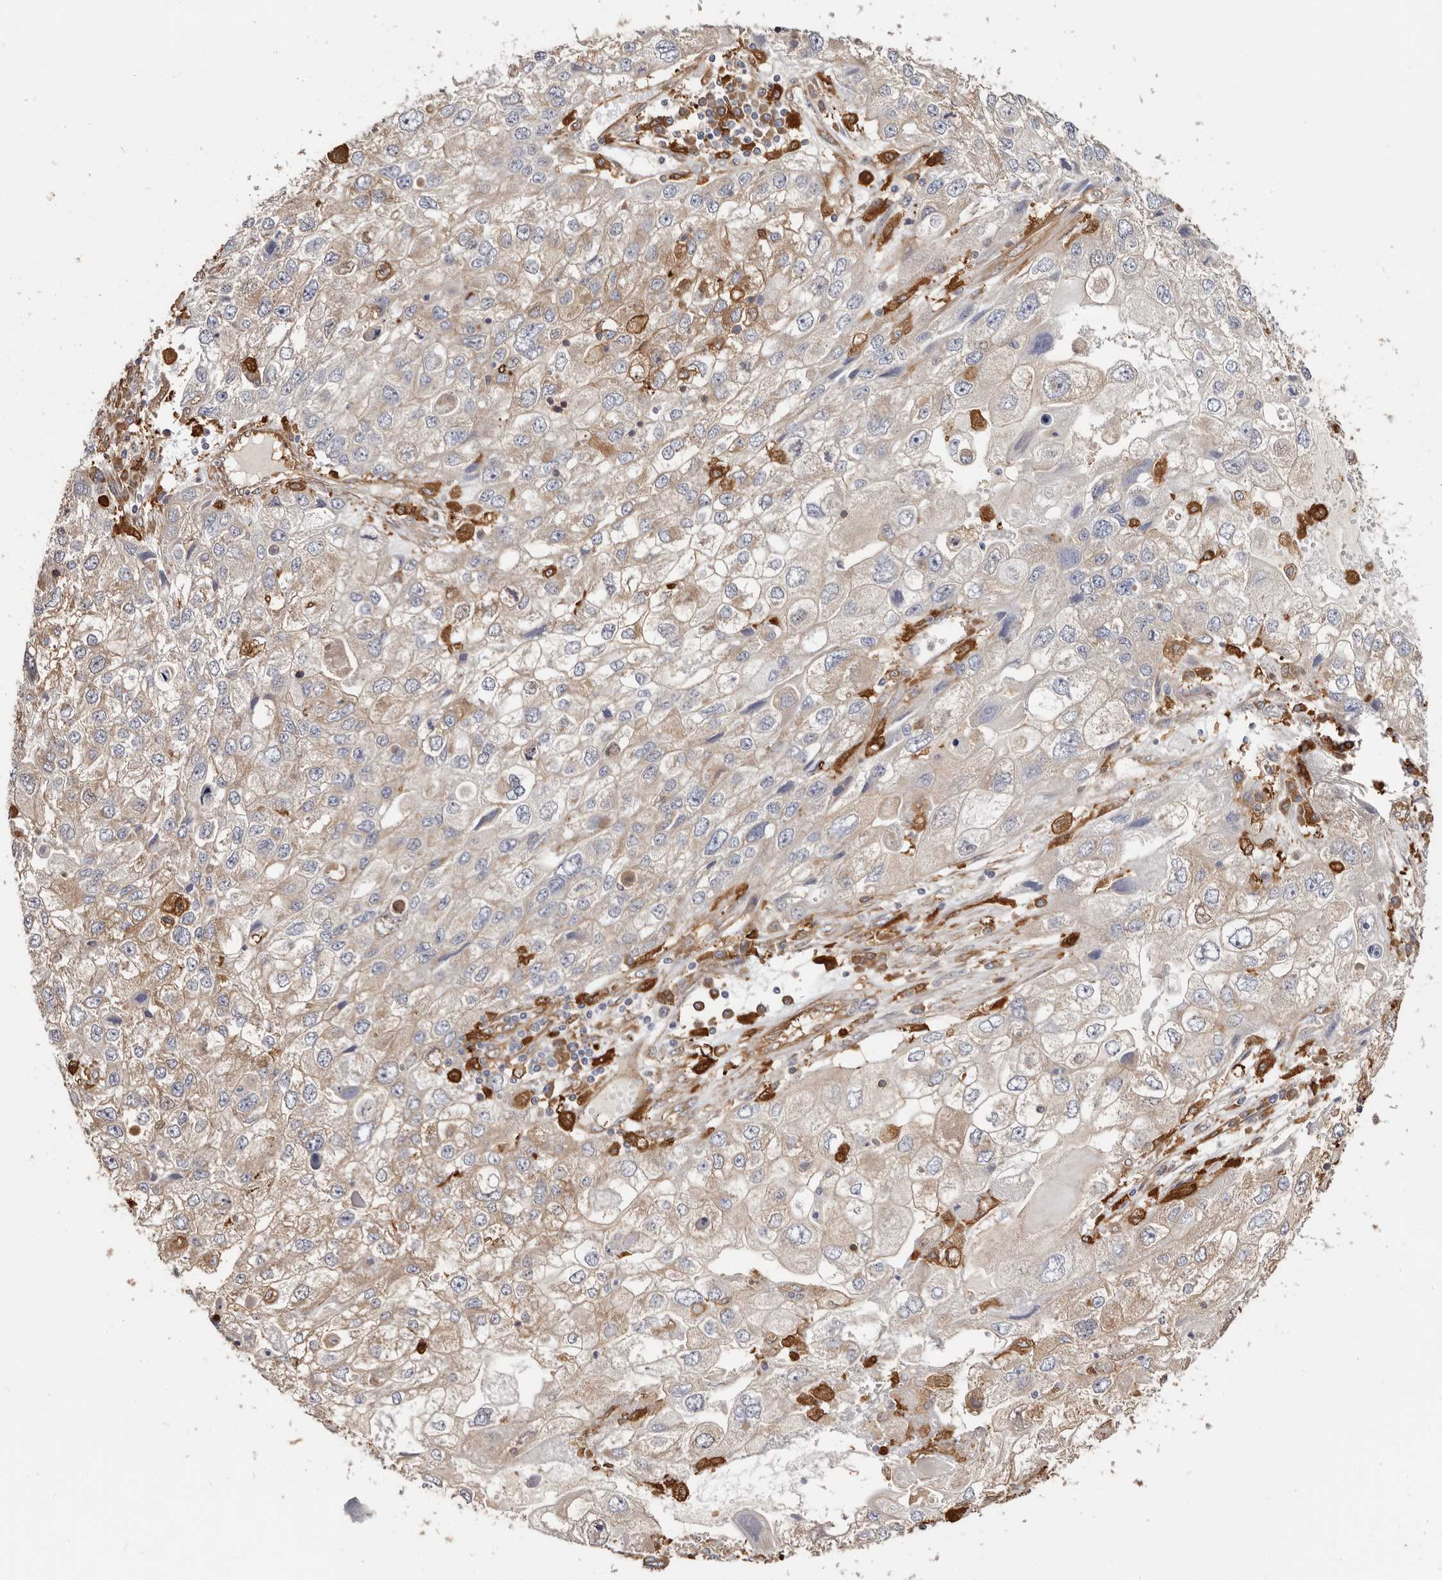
{"staining": {"intensity": "weak", "quantity": "25%-75%", "location": "cytoplasmic/membranous"}, "tissue": "endometrial cancer", "cell_type": "Tumor cells", "image_type": "cancer", "snomed": [{"axis": "morphology", "description": "Adenocarcinoma, NOS"}, {"axis": "topography", "description": "Endometrium"}], "caption": "Adenocarcinoma (endometrial) stained with a brown dye displays weak cytoplasmic/membranous positive expression in approximately 25%-75% of tumor cells.", "gene": "LAP3", "patient": {"sex": "female", "age": 49}}